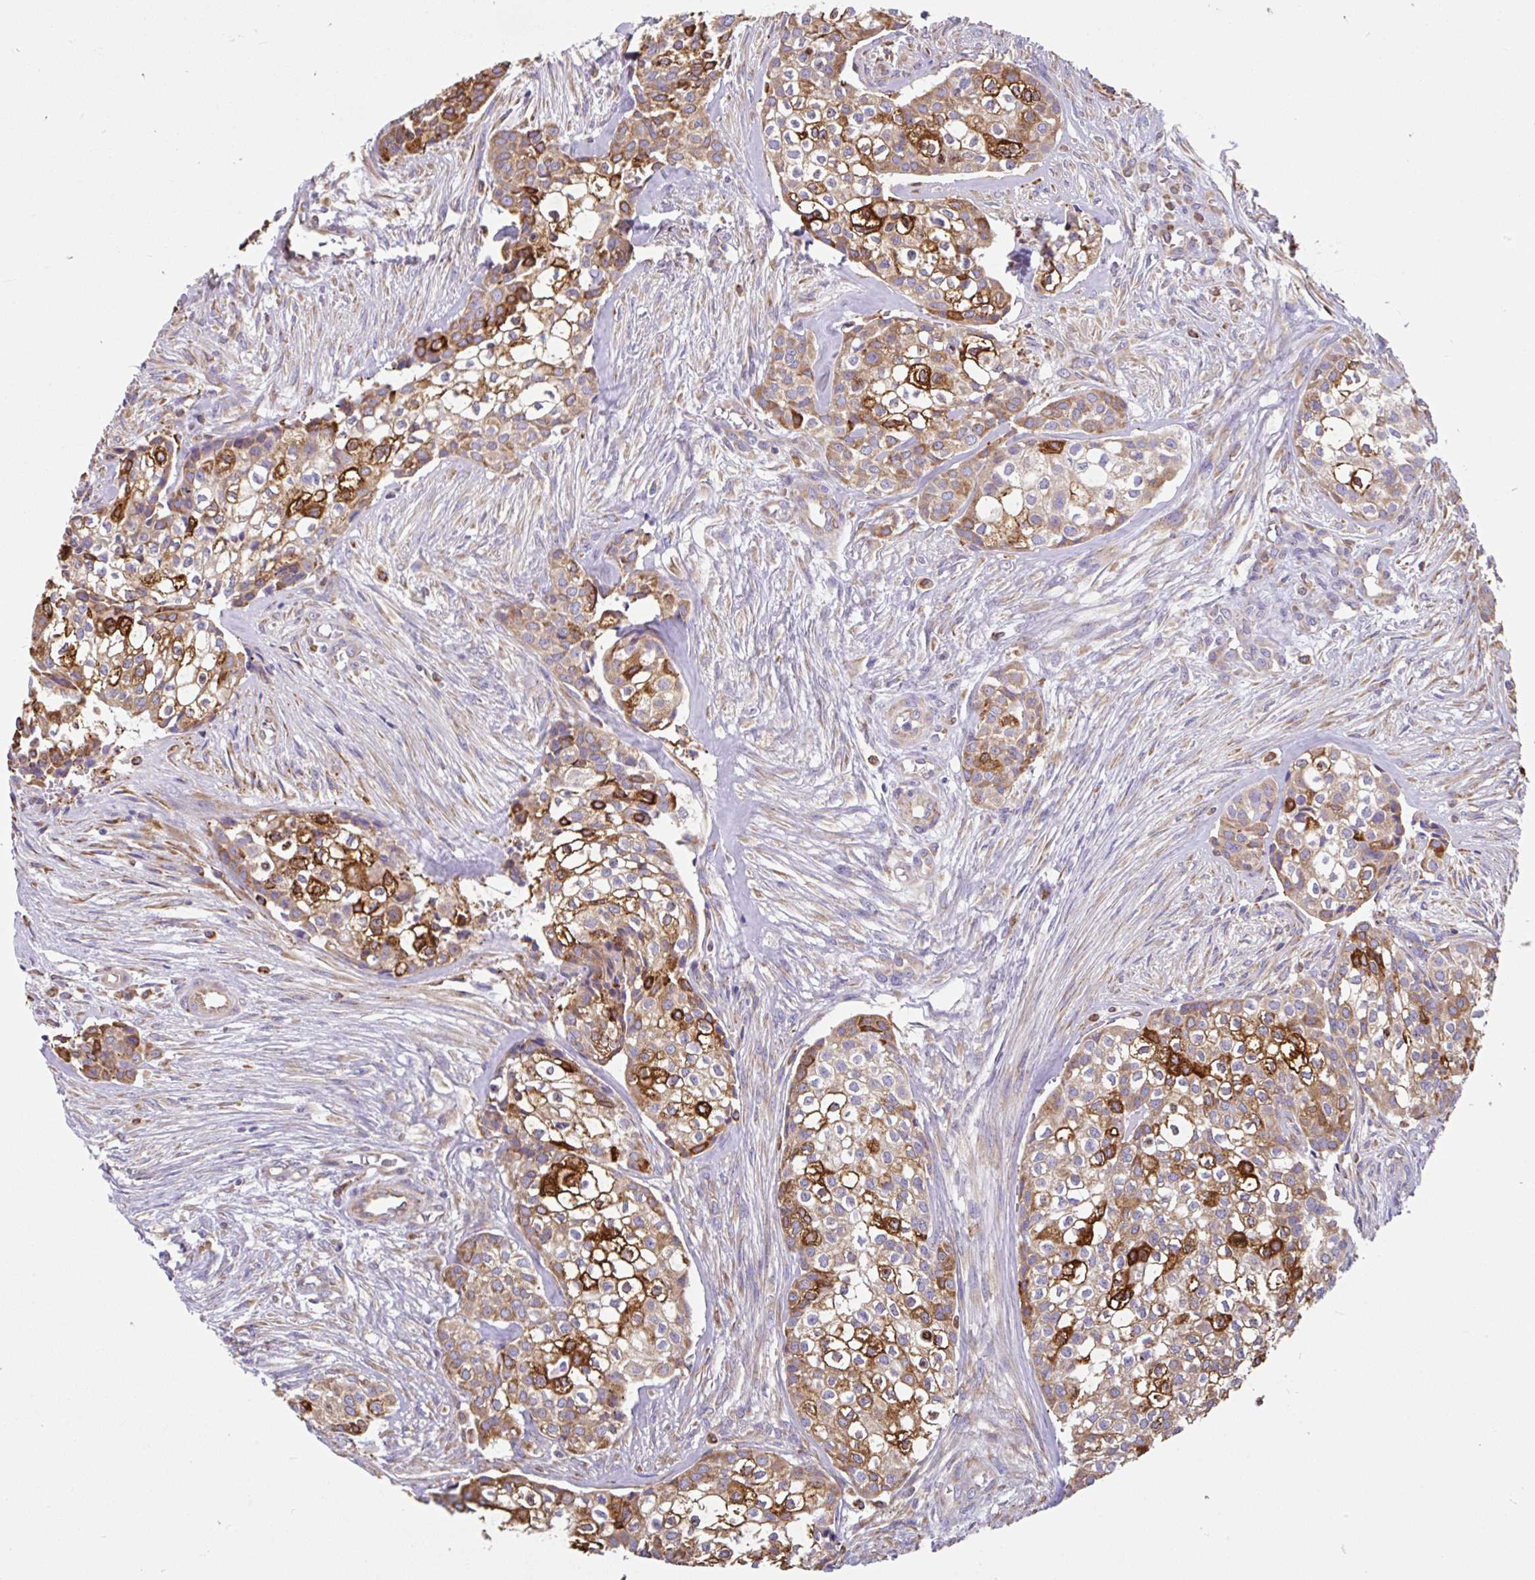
{"staining": {"intensity": "strong", "quantity": "25%-75%", "location": "cytoplasmic/membranous"}, "tissue": "head and neck cancer", "cell_type": "Tumor cells", "image_type": "cancer", "snomed": [{"axis": "morphology", "description": "Adenocarcinoma, NOS"}, {"axis": "topography", "description": "Head-Neck"}], "caption": "A photomicrograph of human head and neck adenocarcinoma stained for a protein reveals strong cytoplasmic/membranous brown staining in tumor cells. (Stains: DAB (3,3'-diaminobenzidine) in brown, nuclei in blue, Microscopy: brightfield microscopy at high magnification).", "gene": "EML5", "patient": {"sex": "male", "age": 81}}